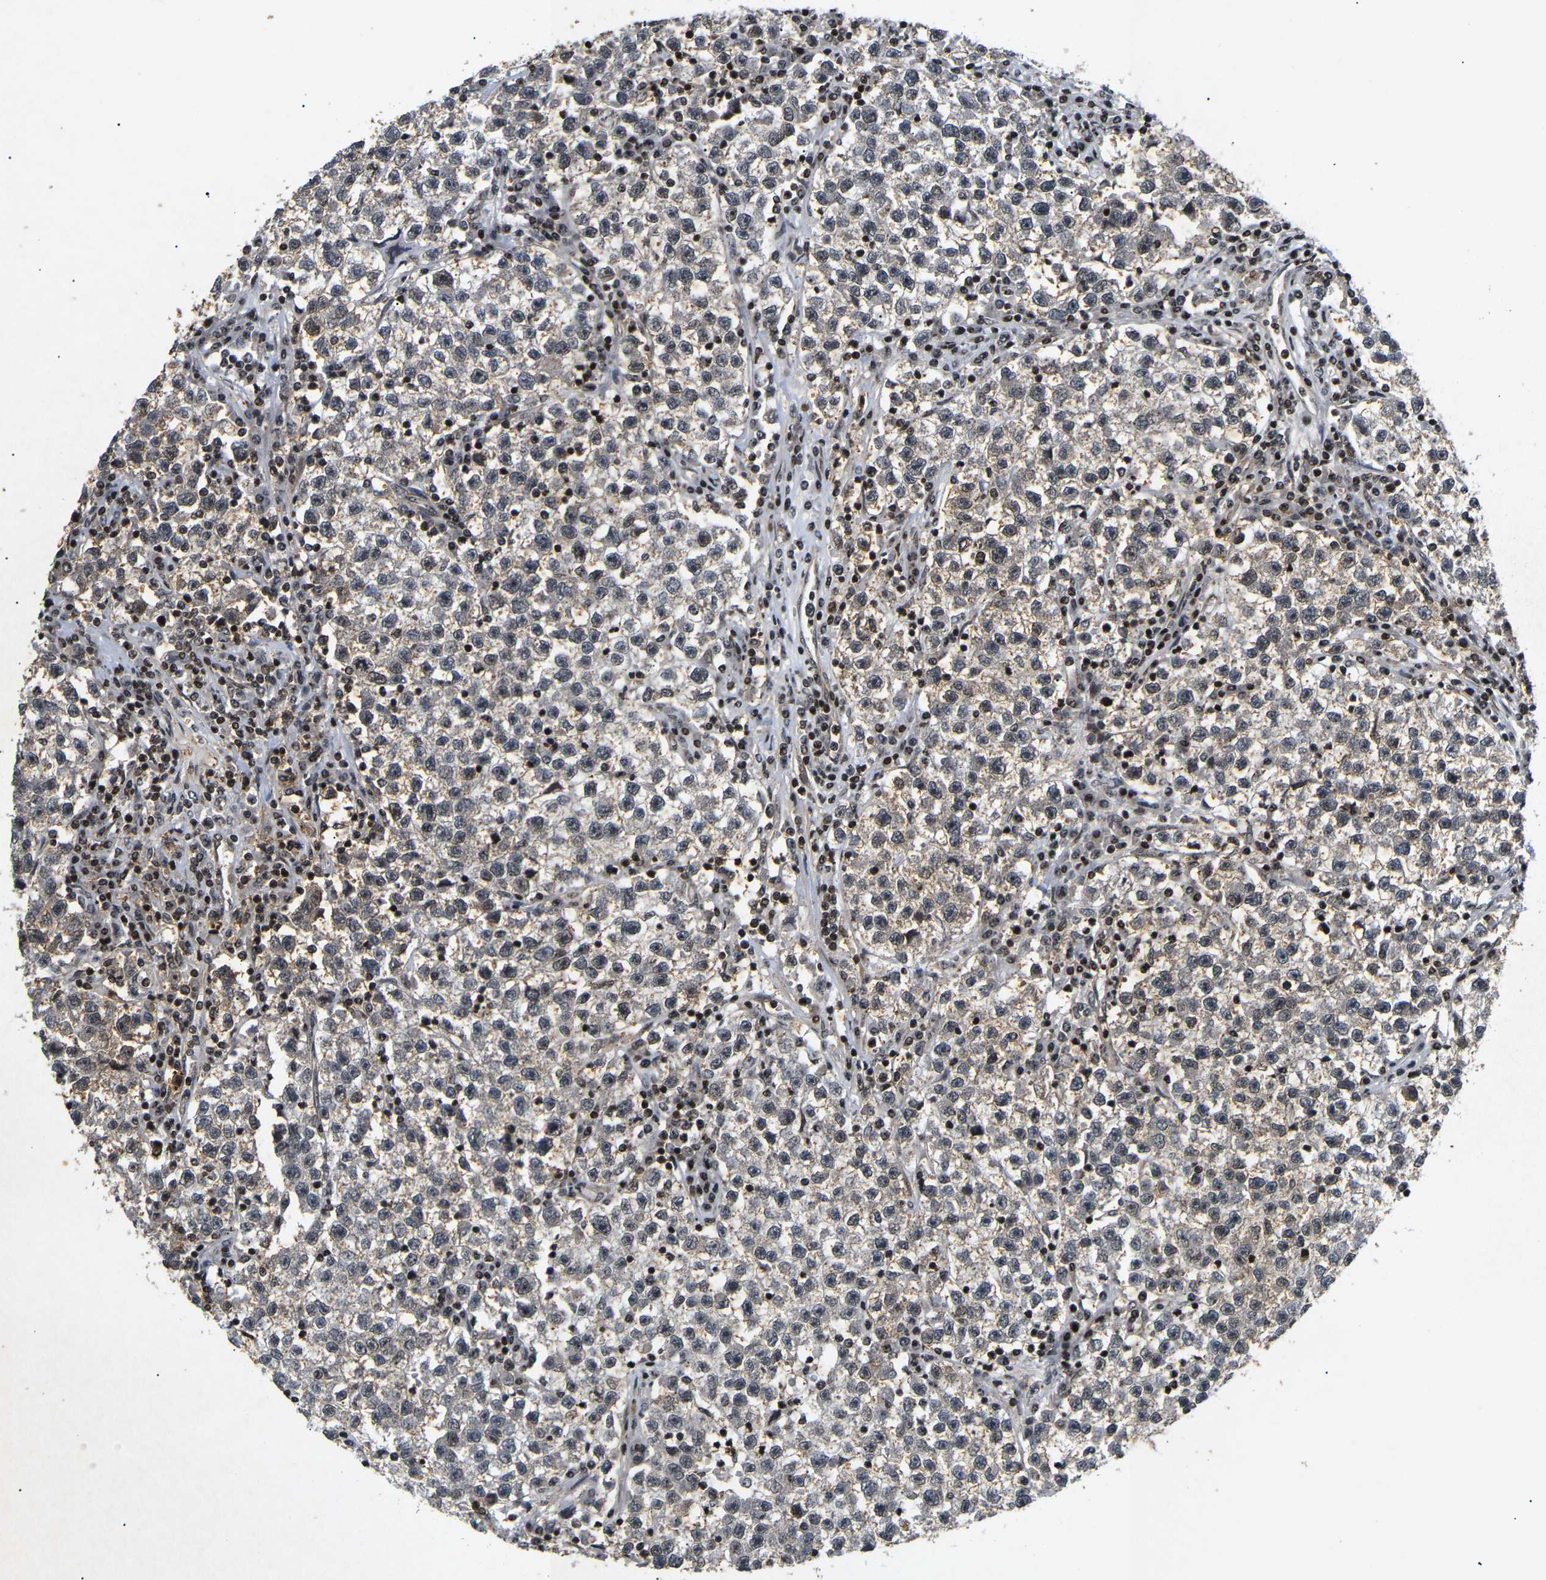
{"staining": {"intensity": "weak", "quantity": "<25%", "location": "cytoplasmic/membranous"}, "tissue": "testis cancer", "cell_type": "Tumor cells", "image_type": "cancer", "snomed": [{"axis": "morphology", "description": "Seminoma, NOS"}, {"axis": "topography", "description": "Testis"}], "caption": "This is an IHC photomicrograph of human testis cancer (seminoma). There is no staining in tumor cells.", "gene": "KIF23", "patient": {"sex": "male", "age": 22}}